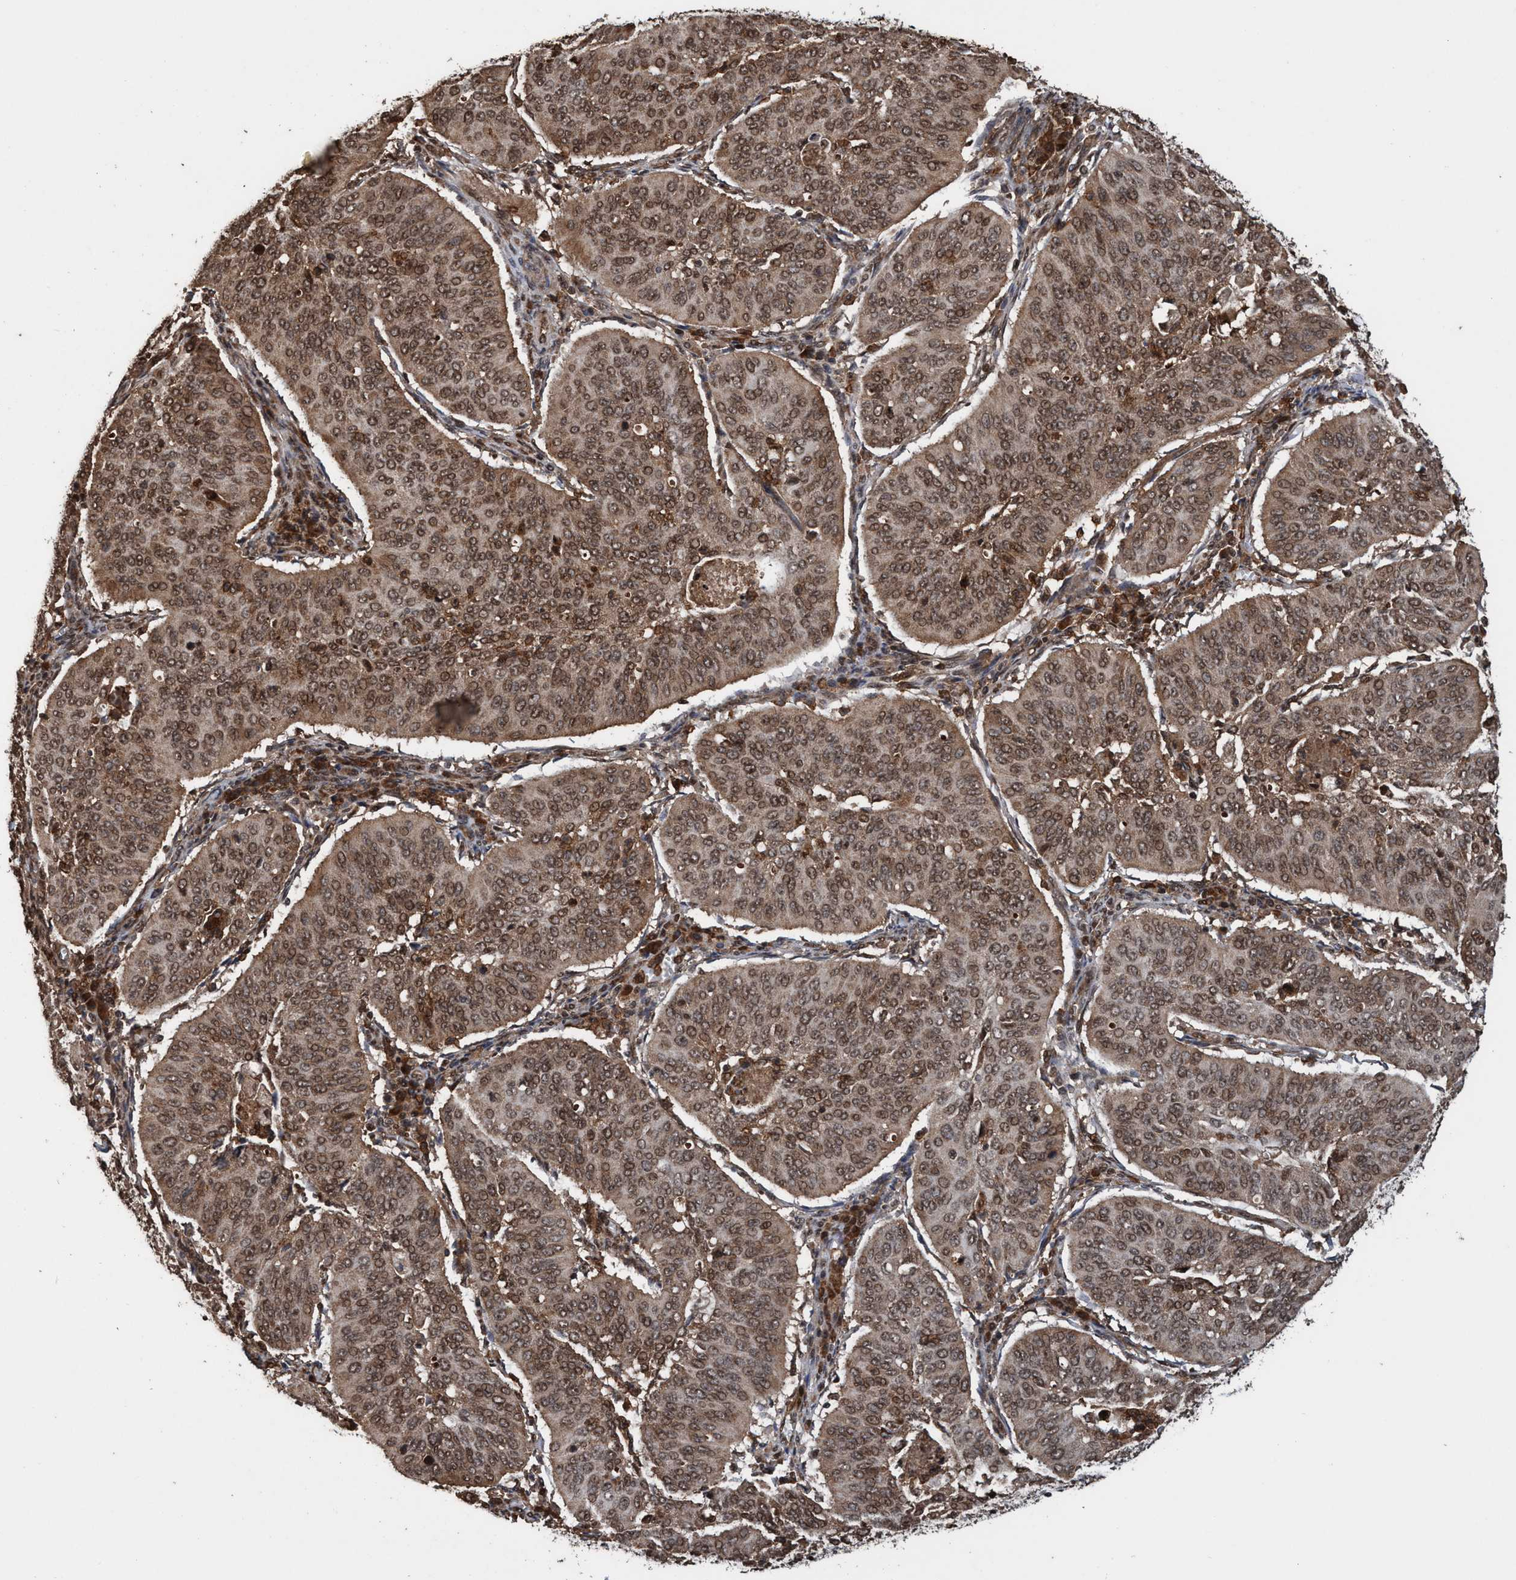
{"staining": {"intensity": "moderate", "quantity": ">75%", "location": "cytoplasmic/membranous,nuclear"}, "tissue": "cervical cancer", "cell_type": "Tumor cells", "image_type": "cancer", "snomed": [{"axis": "morphology", "description": "Normal tissue, NOS"}, {"axis": "morphology", "description": "Squamous cell carcinoma, NOS"}, {"axis": "topography", "description": "Cervix"}], "caption": "The micrograph demonstrates immunohistochemical staining of cervical cancer (squamous cell carcinoma). There is moderate cytoplasmic/membranous and nuclear expression is appreciated in about >75% of tumor cells. (brown staining indicates protein expression, while blue staining denotes nuclei).", "gene": "TRPC7", "patient": {"sex": "female", "age": 39}}